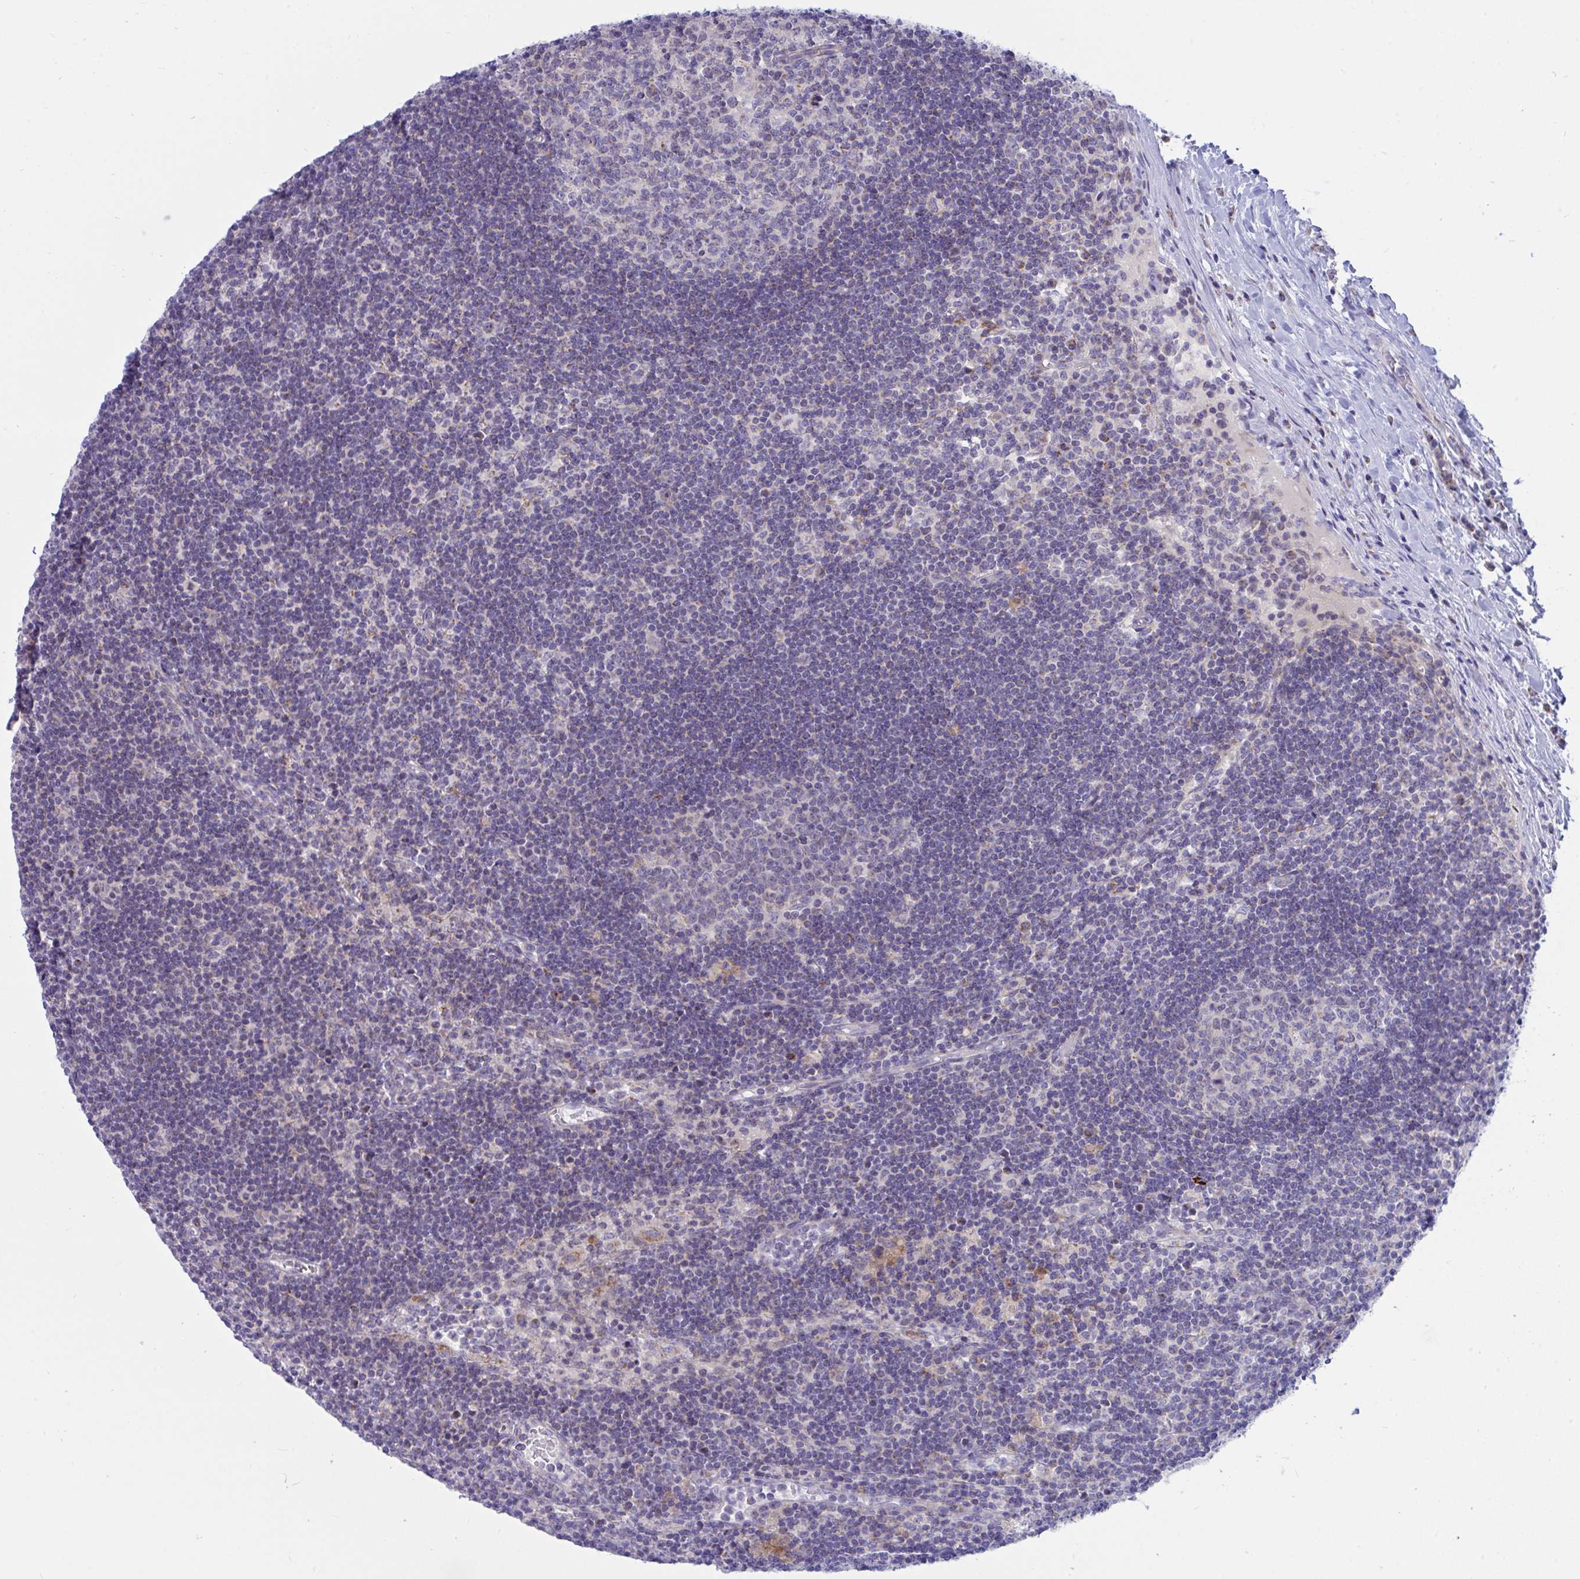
{"staining": {"intensity": "negative", "quantity": "none", "location": "none"}, "tissue": "lymph node", "cell_type": "Germinal center cells", "image_type": "normal", "snomed": [{"axis": "morphology", "description": "Normal tissue, NOS"}, {"axis": "topography", "description": "Lymph node"}], "caption": "Germinal center cells are negative for brown protein staining in benign lymph node. (Brightfield microscopy of DAB immunohistochemistry (IHC) at high magnification).", "gene": "DTX3", "patient": {"sex": "male", "age": 67}}